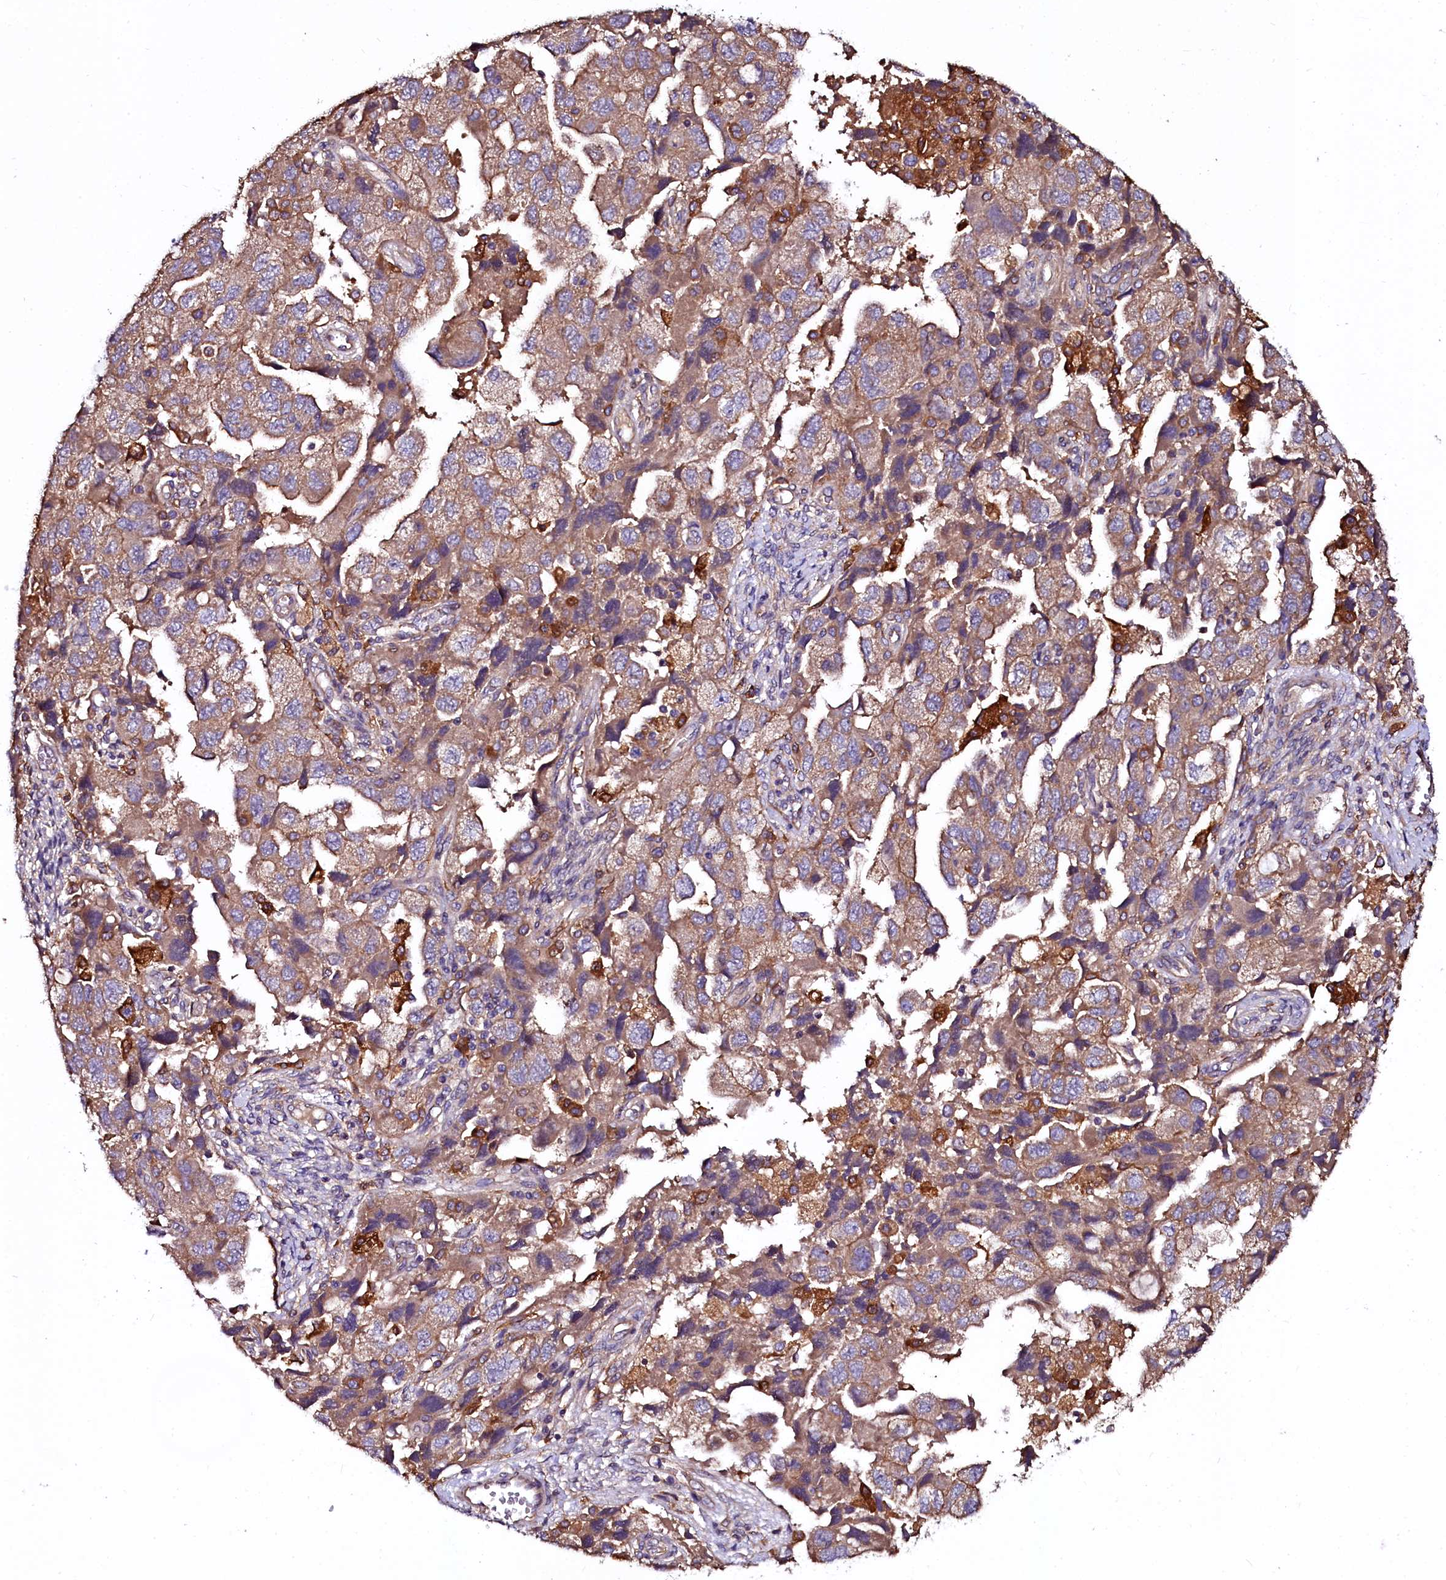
{"staining": {"intensity": "moderate", "quantity": ">75%", "location": "cytoplasmic/membranous"}, "tissue": "ovarian cancer", "cell_type": "Tumor cells", "image_type": "cancer", "snomed": [{"axis": "morphology", "description": "Carcinoma, NOS"}, {"axis": "morphology", "description": "Cystadenocarcinoma, serous, NOS"}, {"axis": "topography", "description": "Ovary"}], "caption": "Moderate cytoplasmic/membranous protein expression is identified in approximately >75% of tumor cells in carcinoma (ovarian).", "gene": "APPL2", "patient": {"sex": "female", "age": 69}}